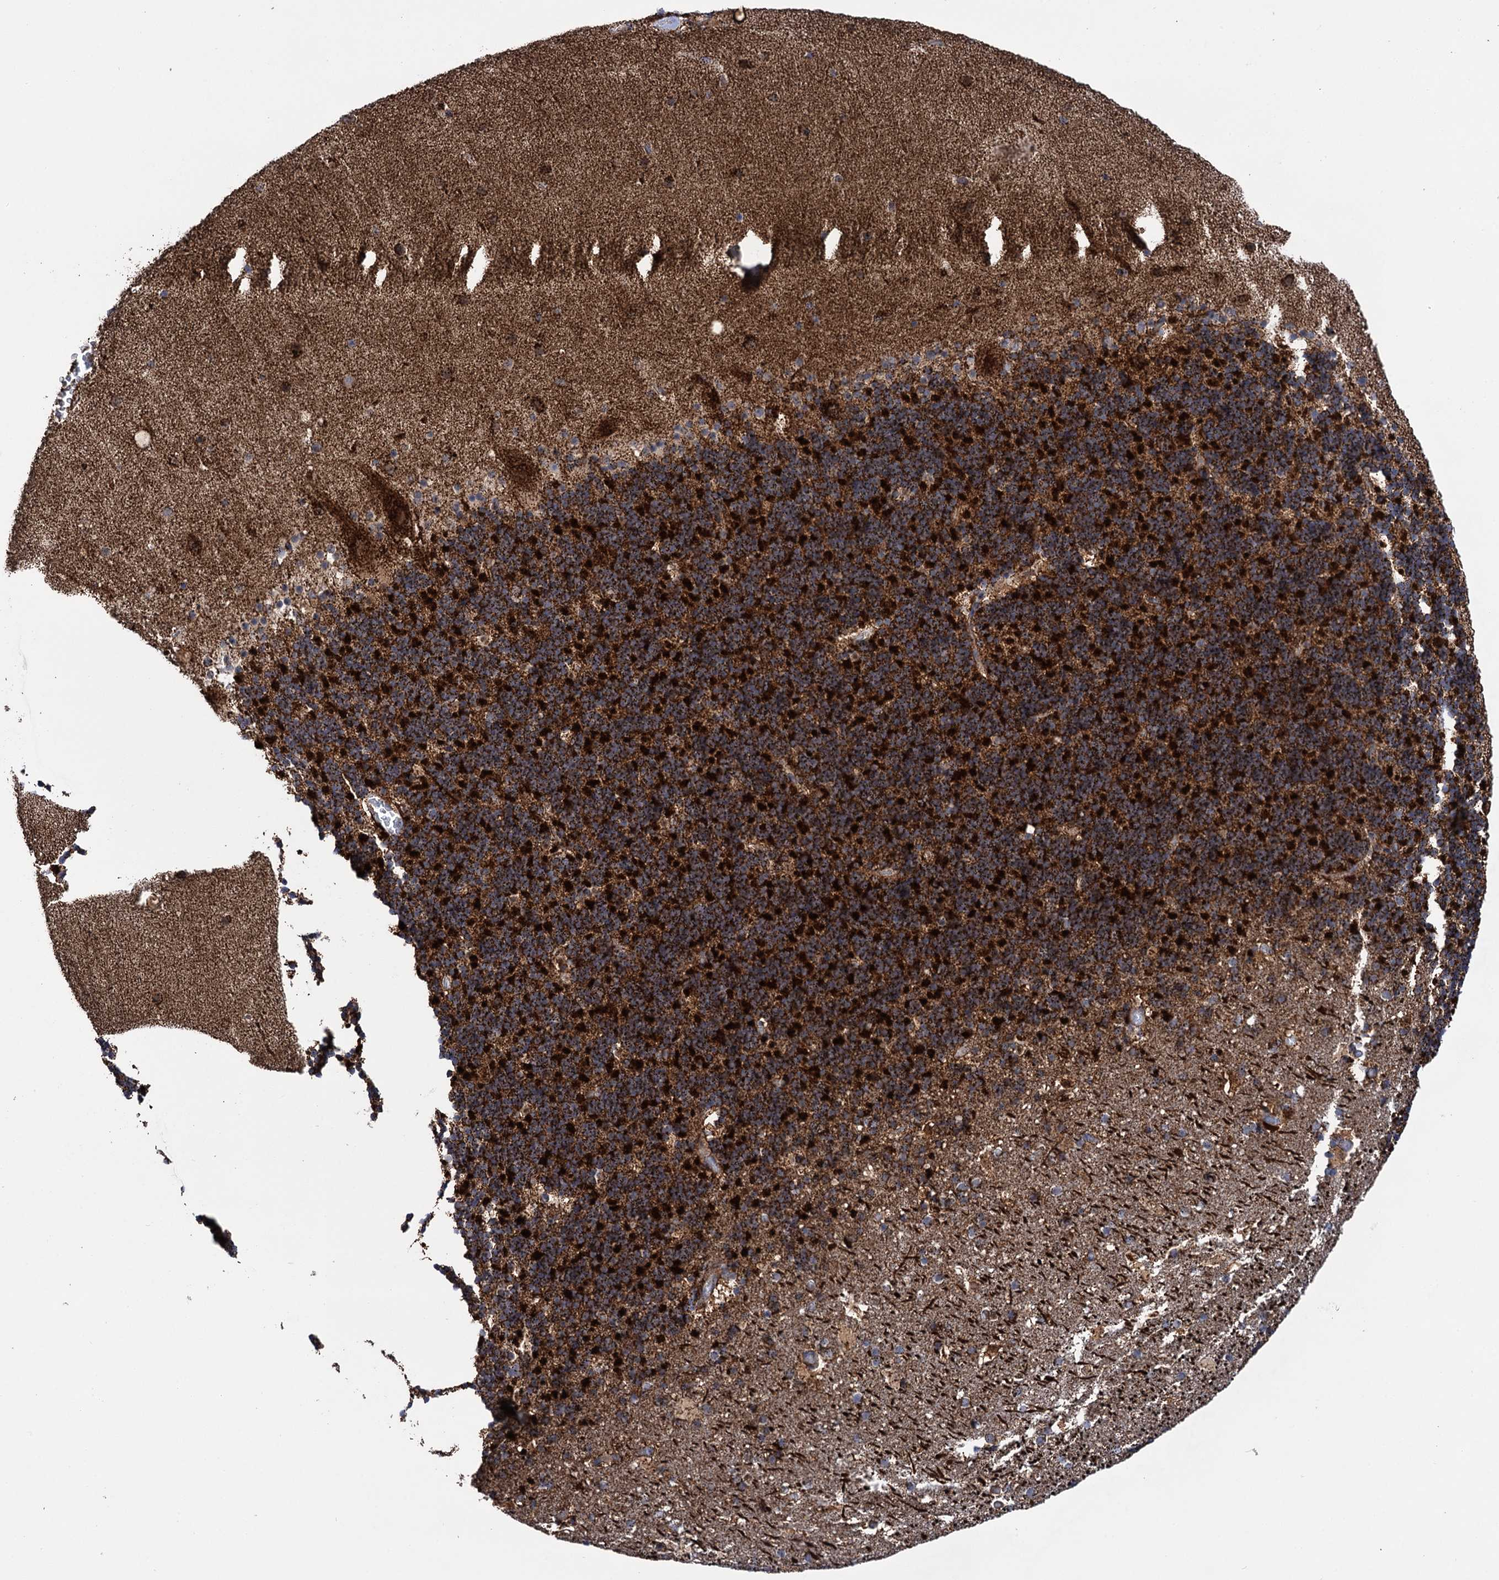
{"staining": {"intensity": "strong", "quantity": "25%-75%", "location": "cytoplasmic/membranous"}, "tissue": "cerebellum", "cell_type": "Cells in granular layer", "image_type": "normal", "snomed": [{"axis": "morphology", "description": "Normal tissue, NOS"}, {"axis": "topography", "description": "Cerebellum"}], "caption": "Human cerebellum stained for a protein (brown) exhibits strong cytoplasmic/membranous positive staining in about 25%-75% of cells in granular layer.", "gene": "SUCLA2", "patient": {"sex": "male", "age": 57}}